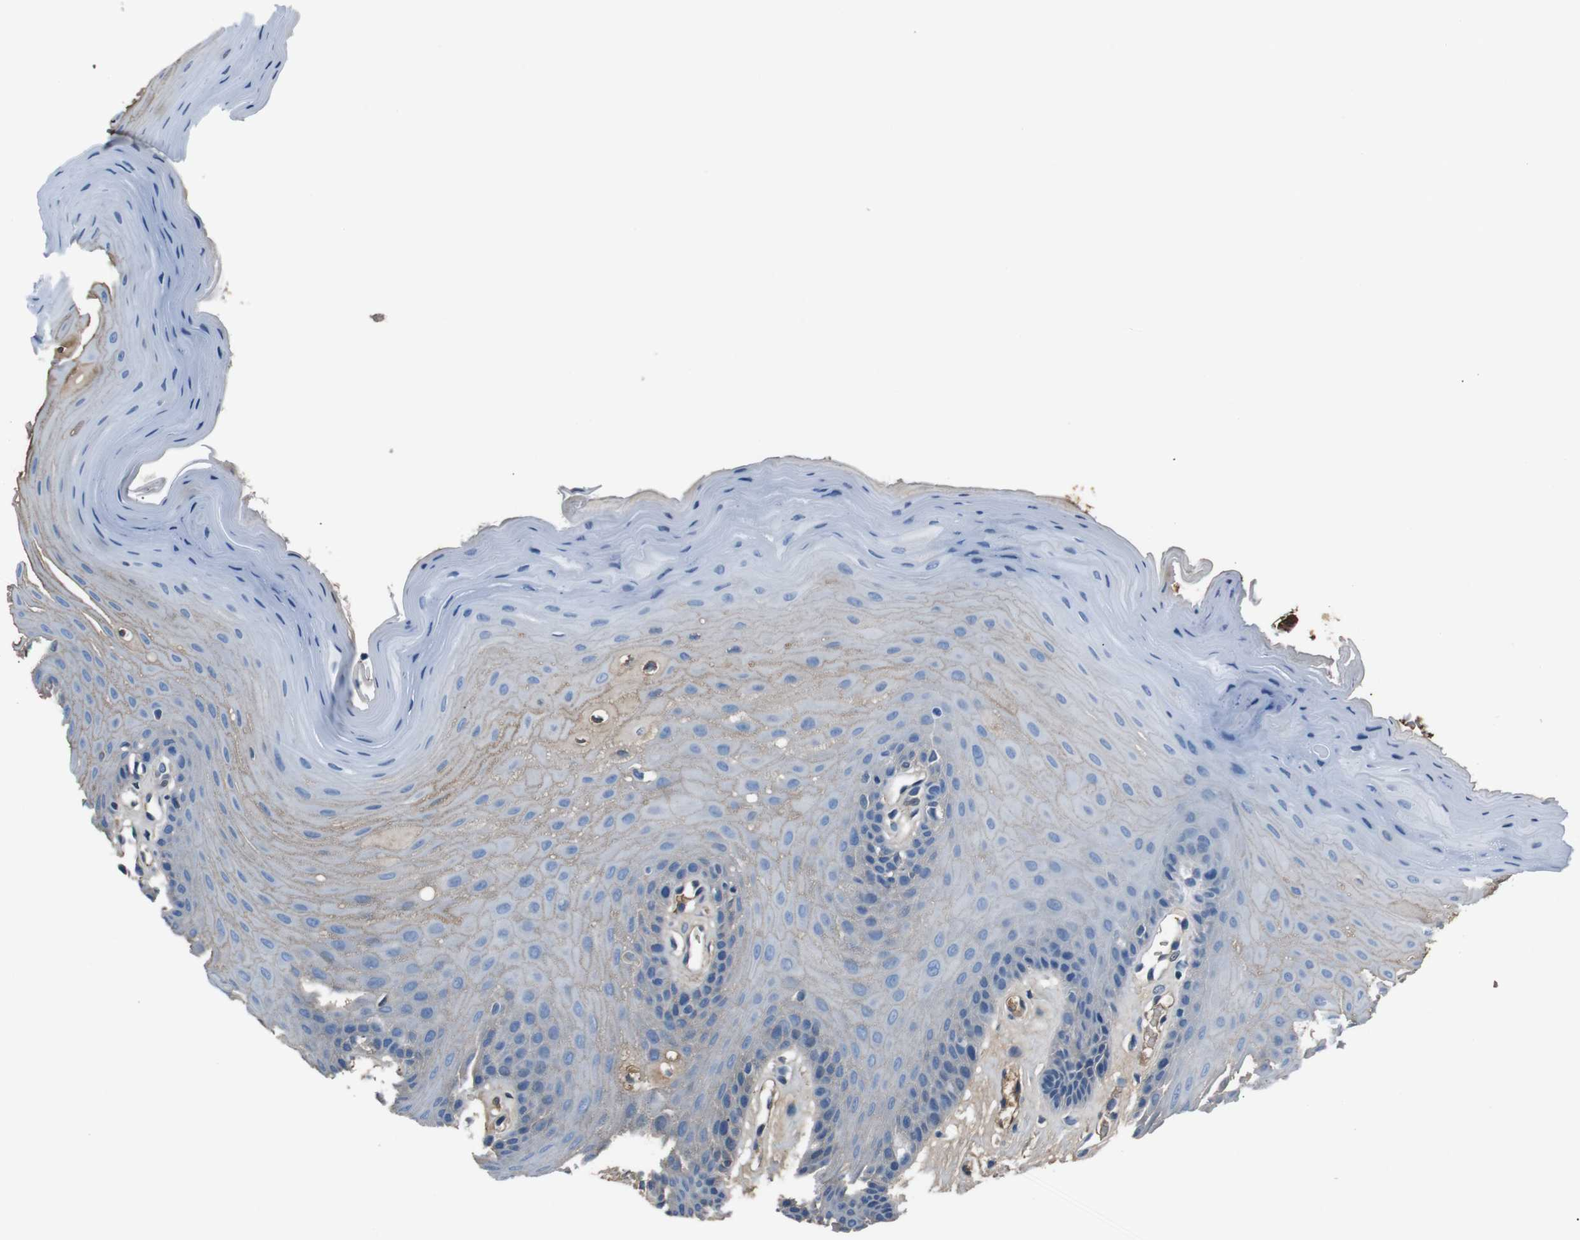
{"staining": {"intensity": "weak", "quantity": "25%-75%", "location": "cytoplasmic/membranous"}, "tissue": "oral mucosa", "cell_type": "Squamous epithelial cells", "image_type": "normal", "snomed": [{"axis": "morphology", "description": "Normal tissue, NOS"}, {"axis": "morphology", "description": "Squamous cell carcinoma, NOS"}, {"axis": "topography", "description": "Skeletal muscle"}, {"axis": "topography", "description": "Adipose tissue"}, {"axis": "topography", "description": "Vascular tissue"}, {"axis": "topography", "description": "Oral tissue"}, {"axis": "topography", "description": "Peripheral nerve tissue"}, {"axis": "topography", "description": "Head-Neck"}], "caption": "Immunohistochemical staining of benign human oral mucosa demonstrates 25%-75% levels of weak cytoplasmic/membranous protein expression in about 25%-75% of squamous epithelial cells. Immunohistochemistry stains the protein in brown and the nuclei are stained blue.", "gene": "LEP", "patient": {"sex": "male", "age": 71}}